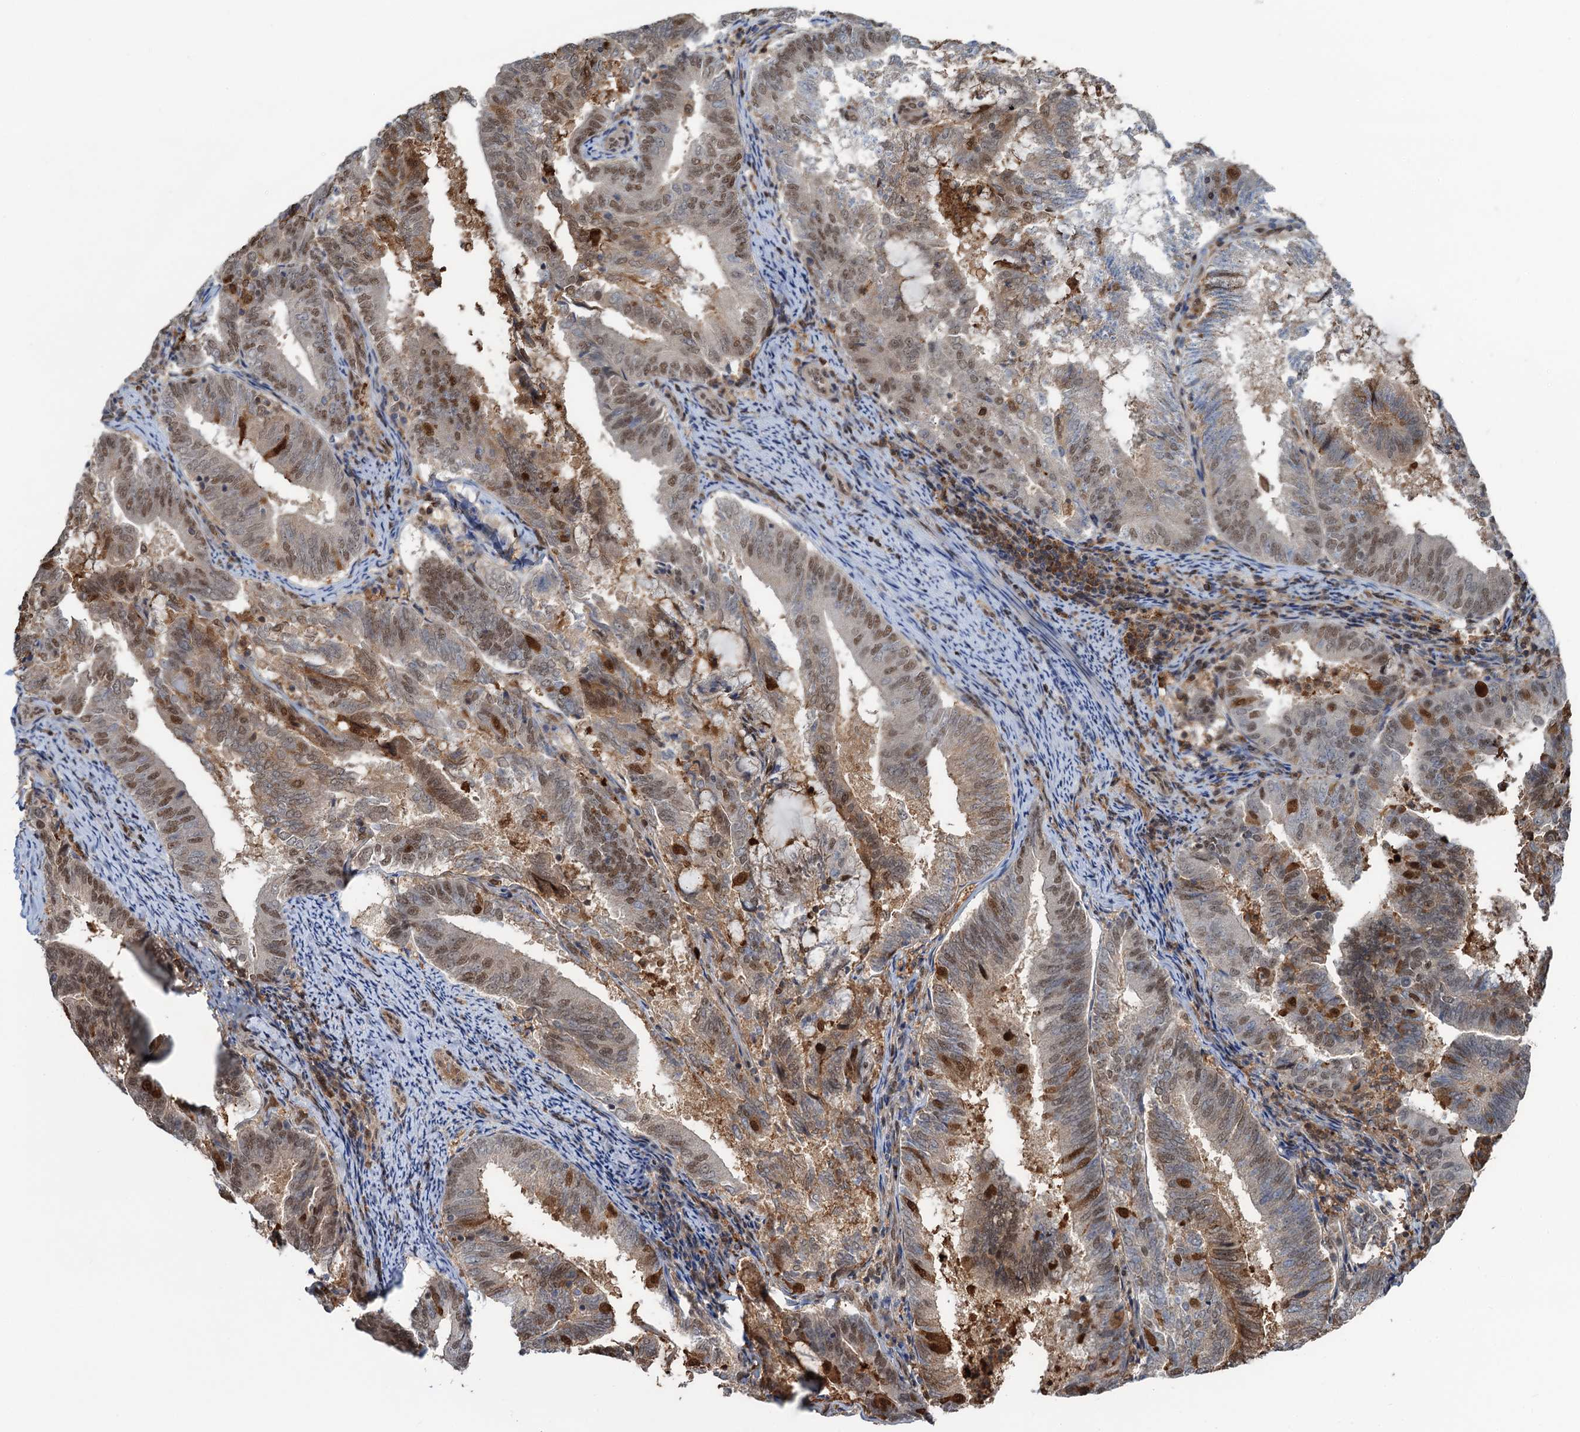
{"staining": {"intensity": "moderate", "quantity": "25%-75%", "location": "nuclear"}, "tissue": "endometrial cancer", "cell_type": "Tumor cells", "image_type": "cancer", "snomed": [{"axis": "morphology", "description": "Adenocarcinoma, NOS"}, {"axis": "topography", "description": "Endometrium"}], "caption": "The image demonstrates staining of endometrial adenocarcinoma, revealing moderate nuclear protein expression (brown color) within tumor cells.", "gene": "ZNF609", "patient": {"sex": "female", "age": 80}}